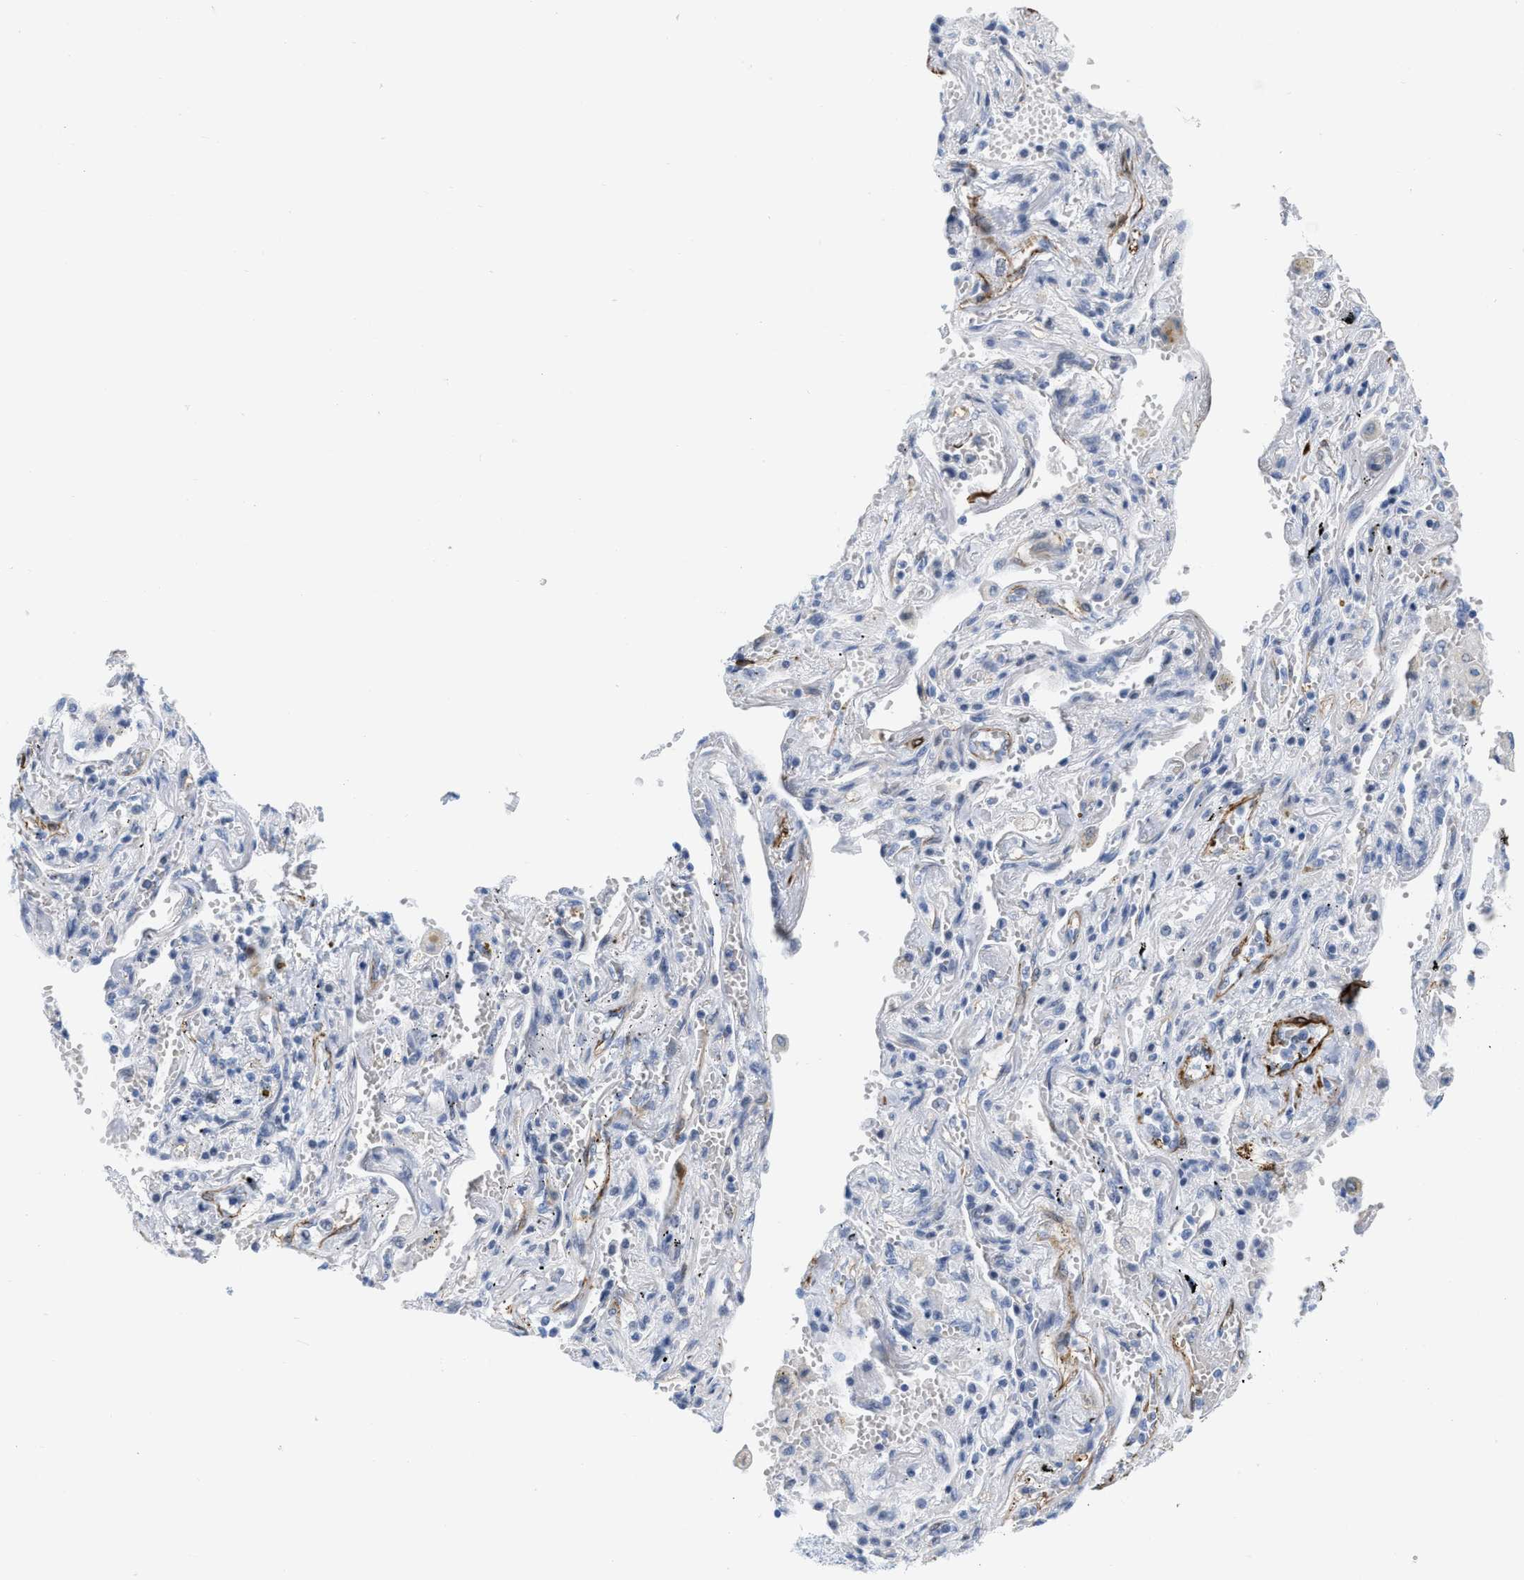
{"staining": {"intensity": "negative", "quantity": "none", "location": "none"}, "tissue": "lung cancer", "cell_type": "Tumor cells", "image_type": "cancer", "snomed": [{"axis": "morphology", "description": "Adenocarcinoma, NOS"}, {"axis": "topography", "description": "Lung"}], "caption": "There is no significant expression in tumor cells of lung cancer.", "gene": "TAGLN", "patient": {"sex": "female", "age": 65}}